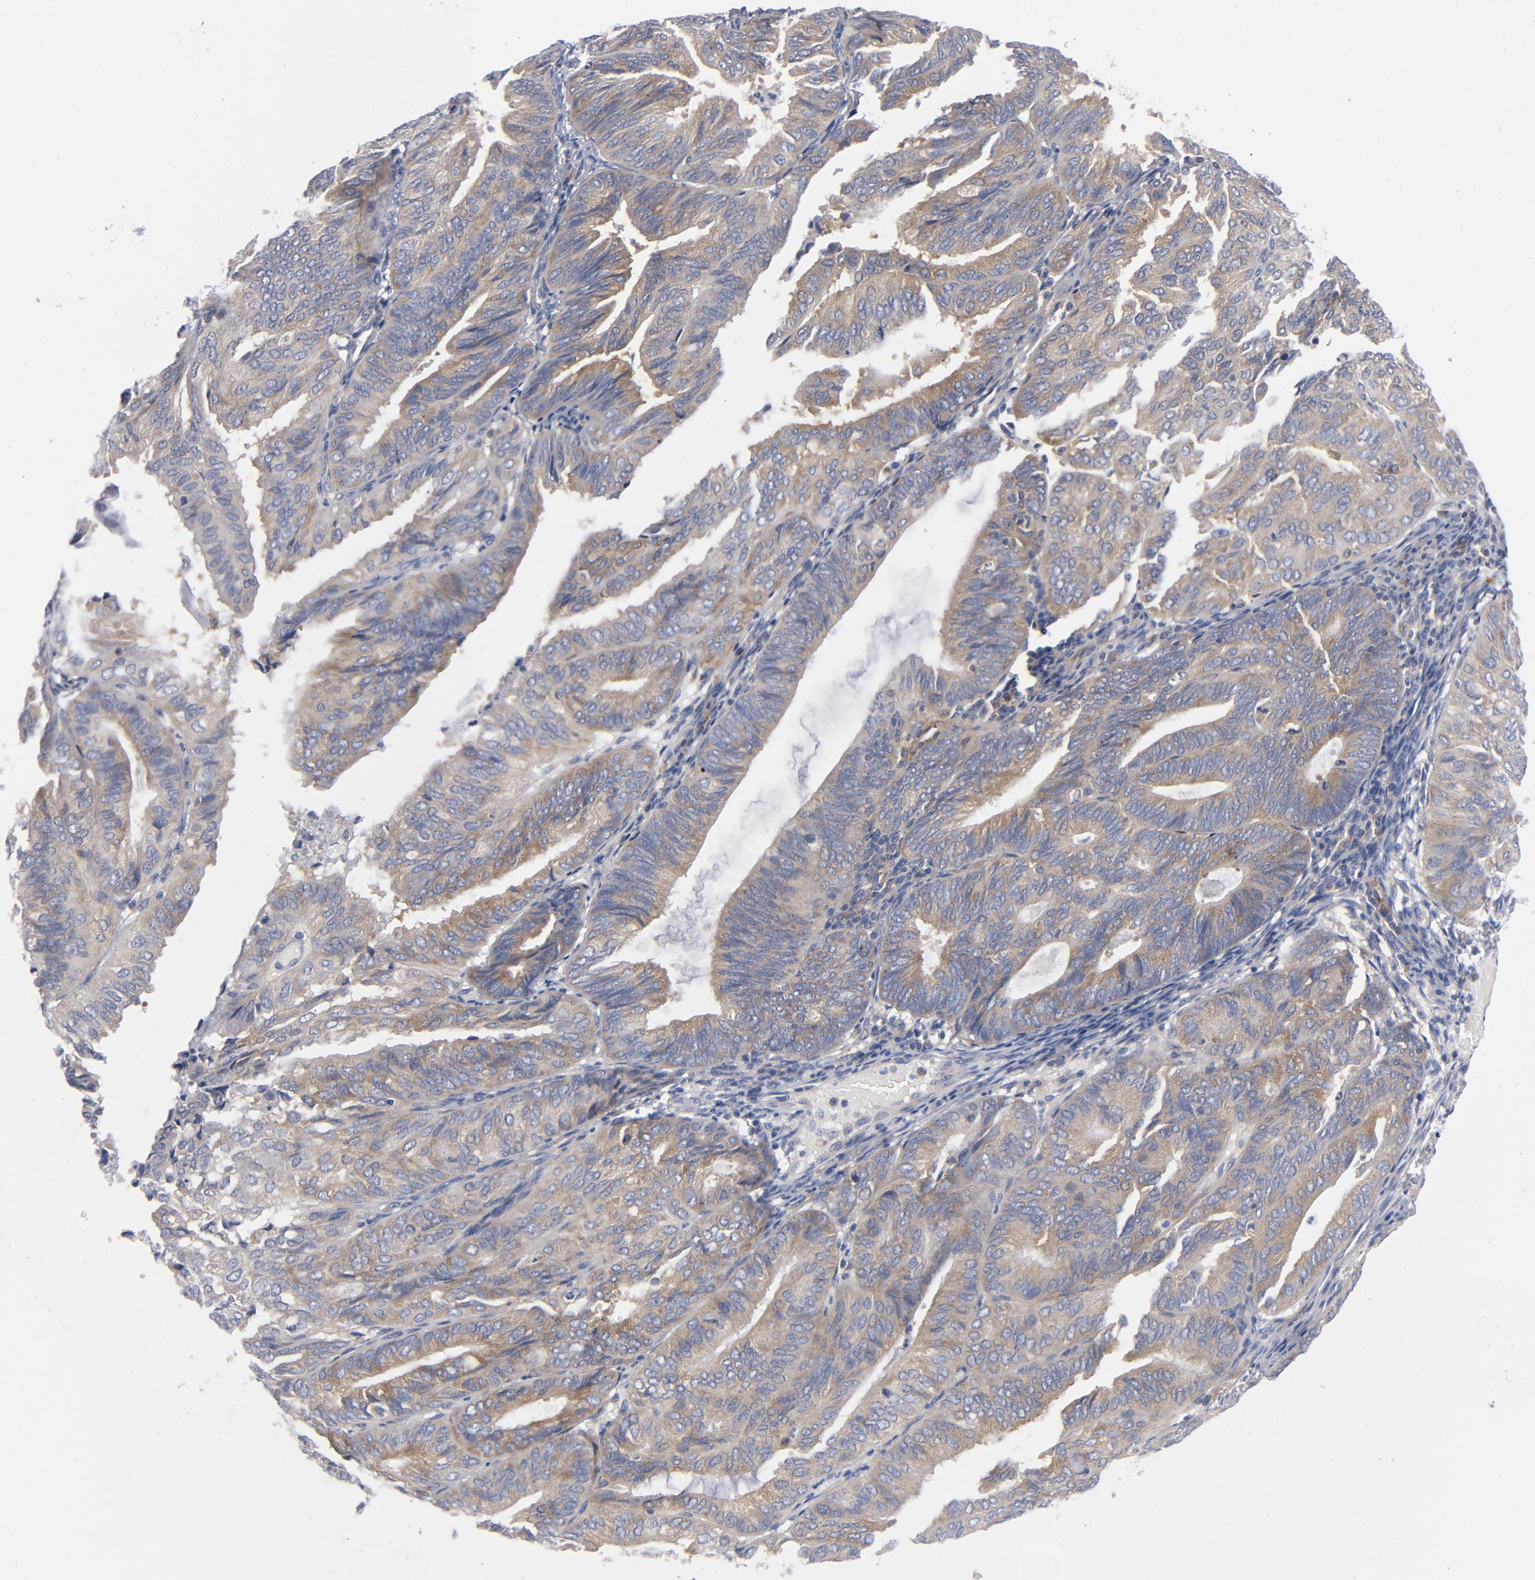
{"staining": {"intensity": "weak", "quantity": "25%-75%", "location": "cytoplasmic/membranous"}, "tissue": "endometrial cancer", "cell_type": "Tumor cells", "image_type": "cancer", "snomed": [{"axis": "morphology", "description": "Adenocarcinoma, NOS"}, {"axis": "topography", "description": "Endometrium"}], "caption": "DAB (3,3'-diaminobenzidine) immunohistochemical staining of human endometrial cancer (adenocarcinoma) displays weak cytoplasmic/membranous protein staining in approximately 25%-75% of tumor cells.", "gene": "CD86", "patient": {"sex": "female", "age": 59}}